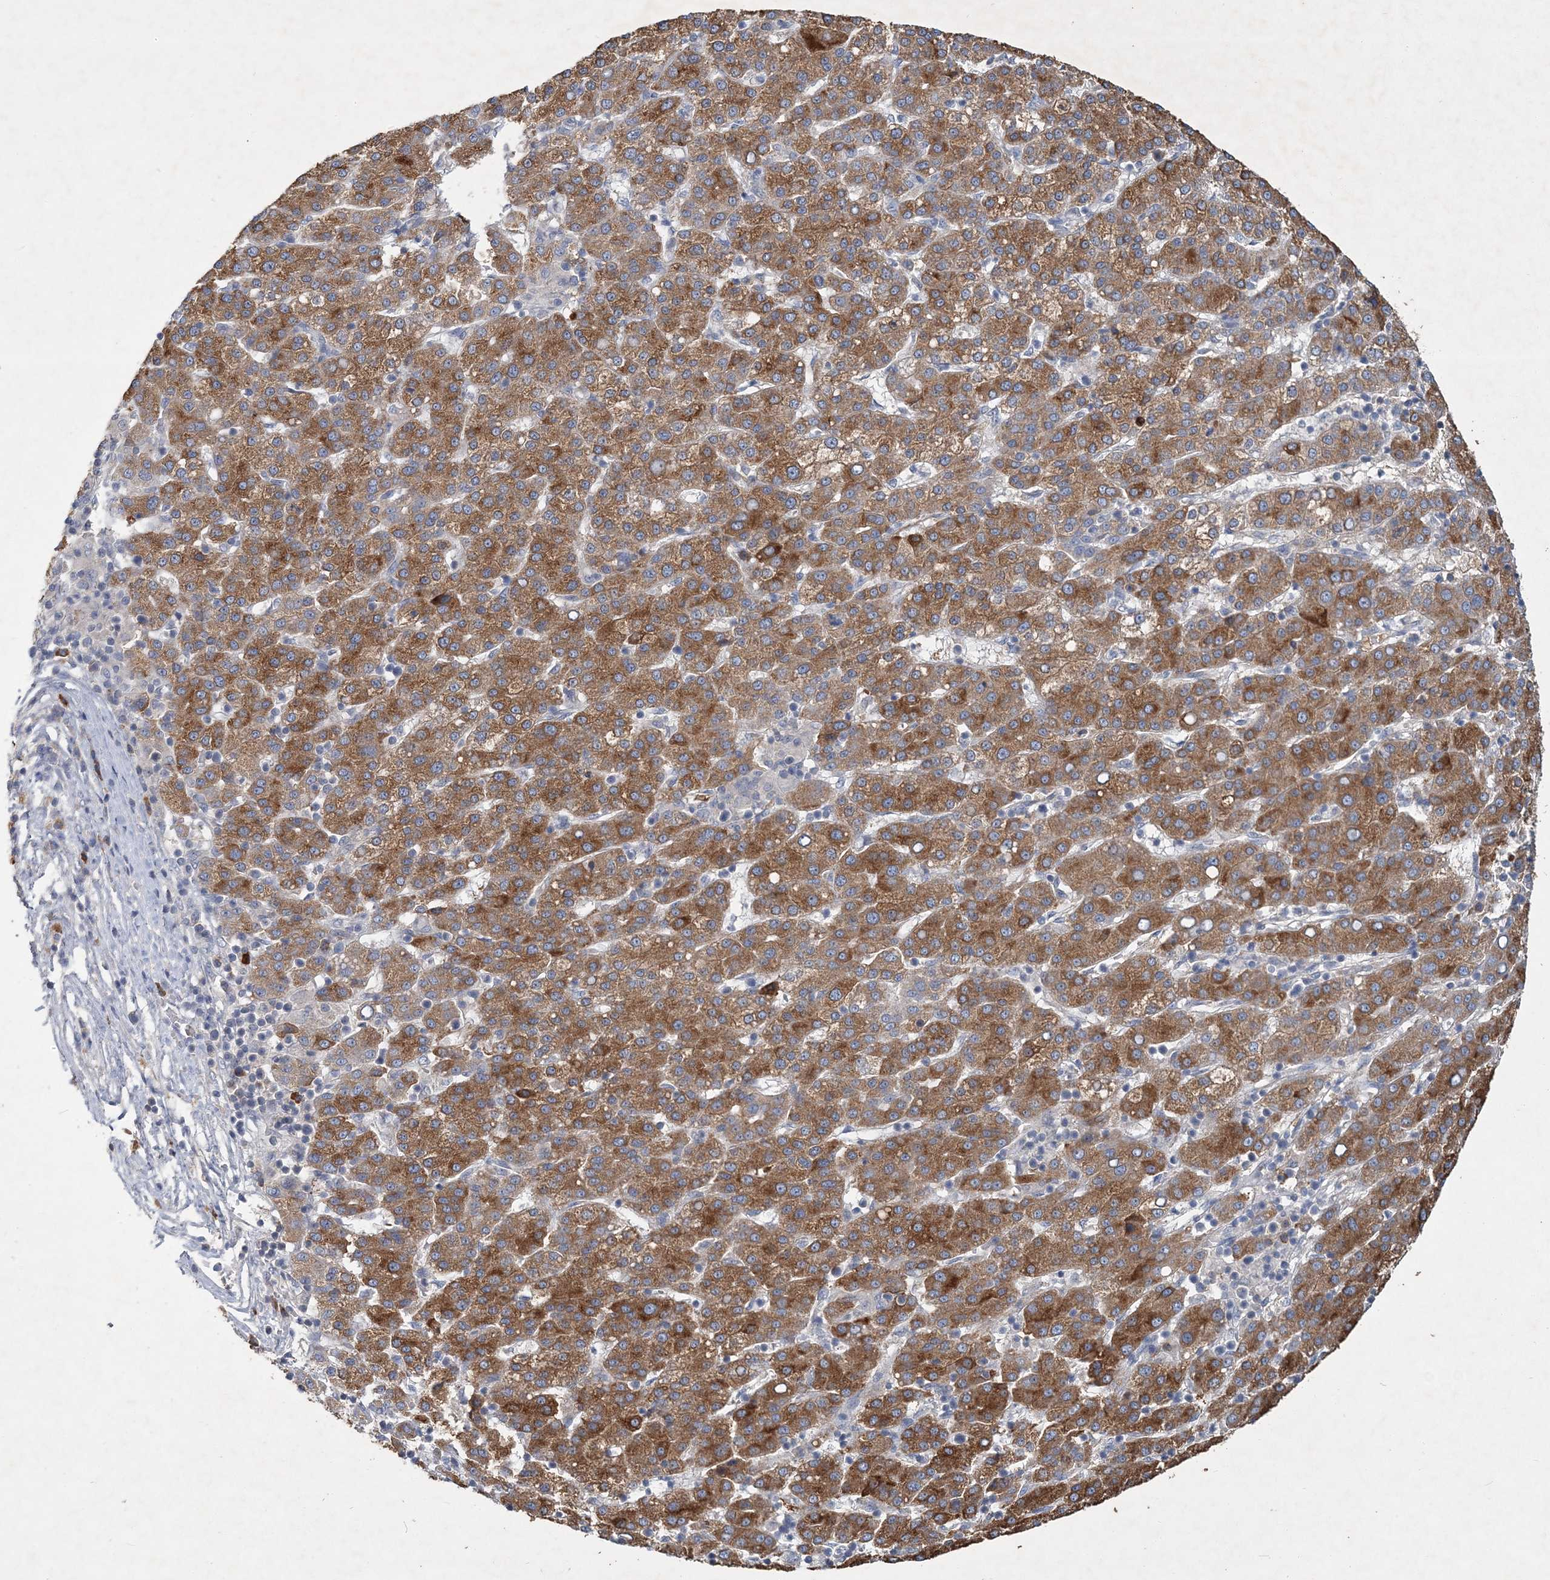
{"staining": {"intensity": "moderate", "quantity": ">75%", "location": "cytoplasmic/membranous"}, "tissue": "liver cancer", "cell_type": "Tumor cells", "image_type": "cancer", "snomed": [{"axis": "morphology", "description": "Carcinoma, Hepatocellular, NOS"}, {"axis": "topography", "description": "Liver"}], "caption": "DAB immunohistochemical staining of liver hepatocellular carcinoma displays moderate cytoplasmic/membranous protein expression in about >75% of tumor cells.", "gene": "RNF25", "patient": {"sex": "female", "age": 58}}